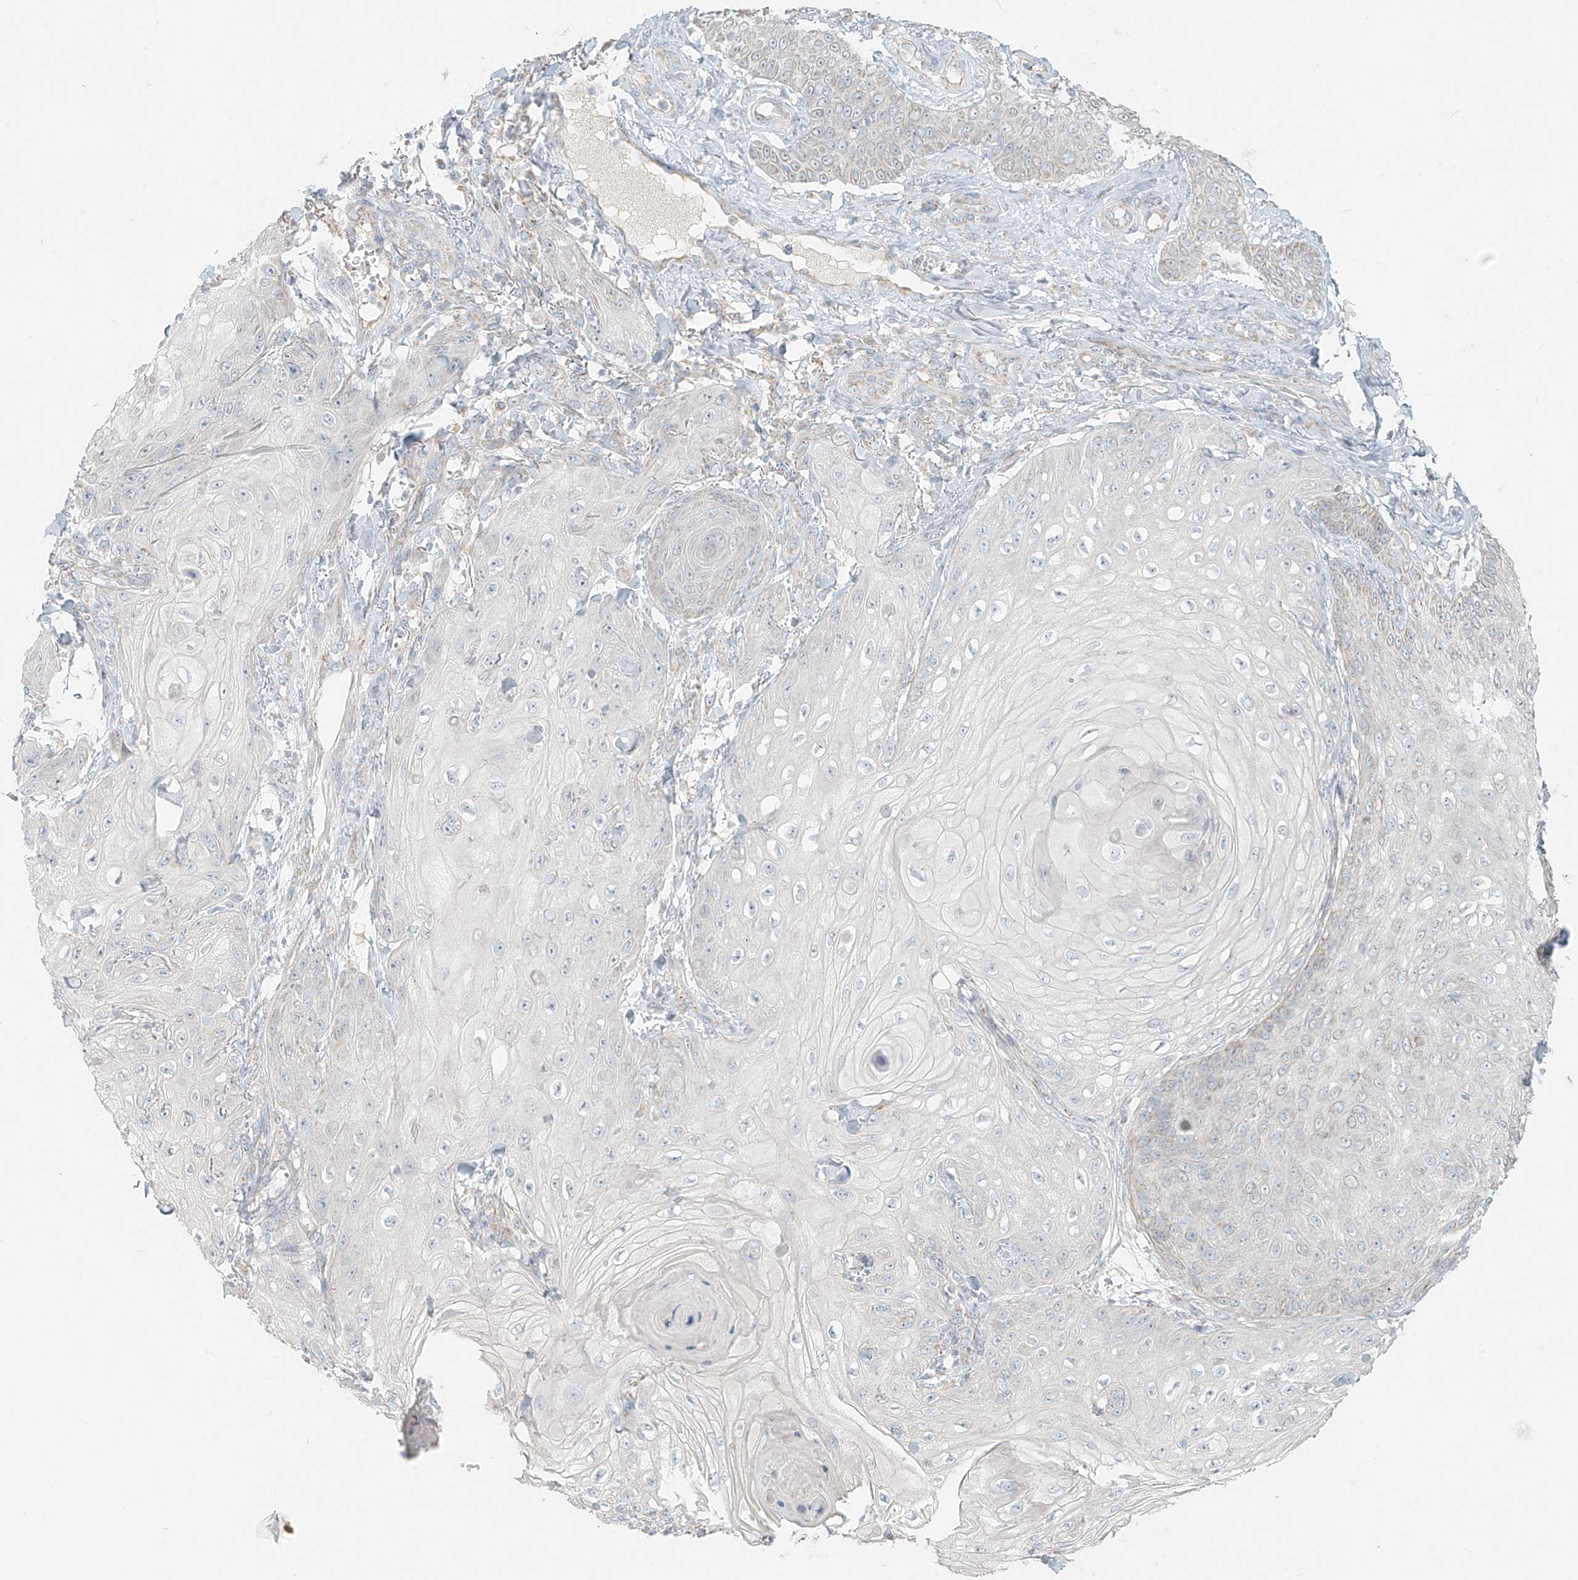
{"staining": {"intensity": "negative", "quantity": "none", "location": "none"}, "tissue": "skin cancer", "cell_type": "Tumor cells", "image_type": "cancer", "snomed": [{"axis": "morphology", "description": "Squamous cell carcinoma, NOS"}, {"axis": "topography", "description": "Skin"}], "caption": "A high-resolution image shows immunohistochemistry staining of skin cancer, which displays no significant positivity in tumor cells.", "gene": "UST", "patient": {"sex": "male", "age": 74}}